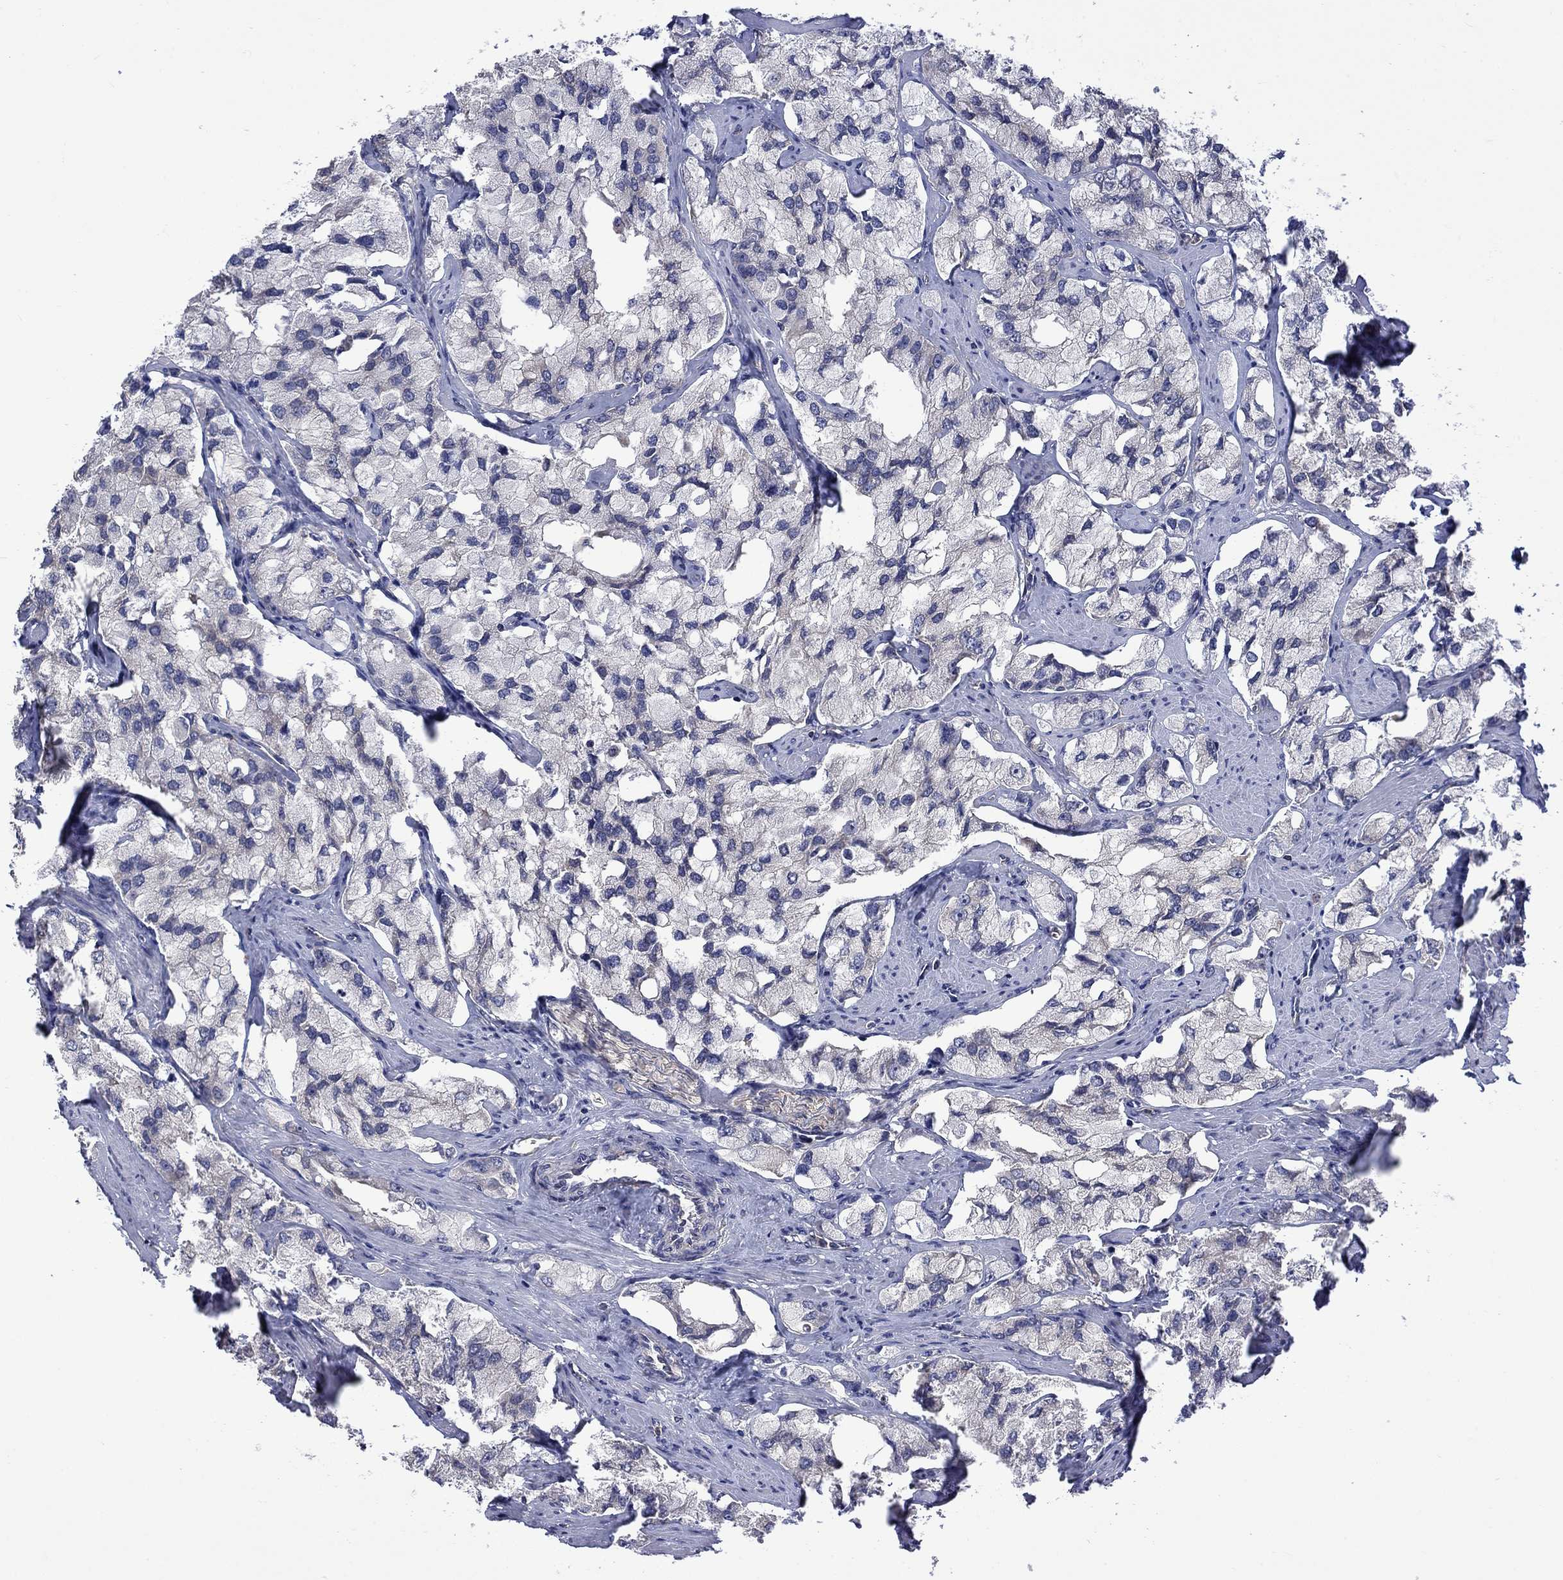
{"staining": {"intensity": "negative", "quantity": "none", "location": "none"}, "tissue": "prostate cancer", "cell_type": "Tumor cells", "image_type": "cancer", "snomed": [{"axis": "morphology", "description": "Adenocarcinoma, NOS"}, {"axis": "topography", "description": "Prostate and seminal vesicle, NOS"}, {"axis": "topography", "description": "Prostate"}], "caption": "An image of human prostate adenocarcinoma is negative for staining in tumor cells.", "gene": "CAMKK2", "patient": {"sex": "male", "age": 64}}